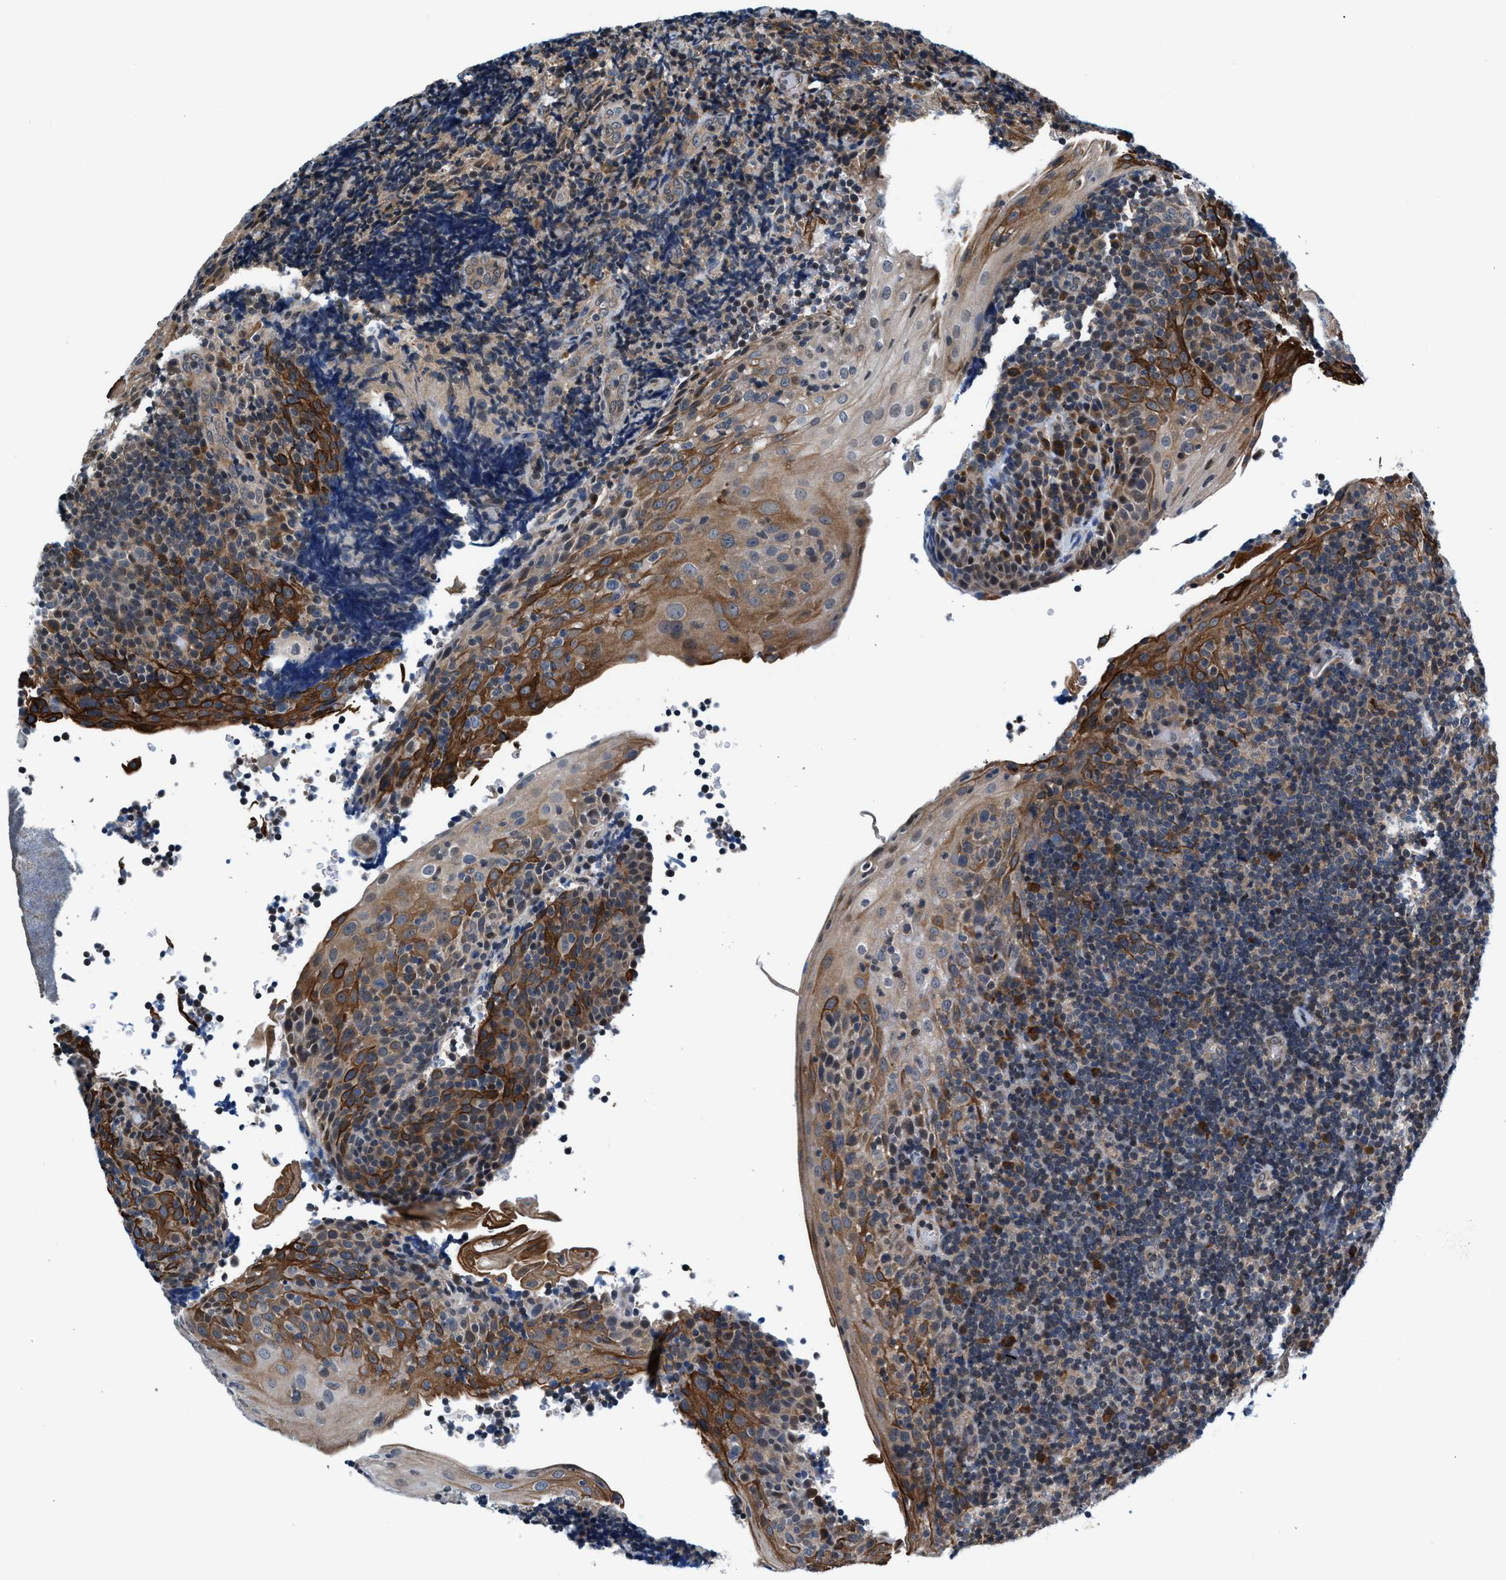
{"staining": {"intensity": "weak", "quantity": ">75%", "location": "cytoplasmic/membranous"}, "tissue": "tonsil", "cell_type": "Germinal center cells", "image_type": "normal", "snomed": [{"axis": "morphology", "description": "Normal tissue, NOS"}, {"axis": "topography", "description": "Tonsil"}], "caption": "Protein expression analysis of benign tonsil shows weak cytoplasmic/membranous staining in approximately >75% of germinal center cells. (DAB (3,3'-diaminobenzidine) IHC, brown staining for protein, blue staining for nuclei).", "gene": "PRPSAP2", "patient": {"sex": "male", "age": 37}}